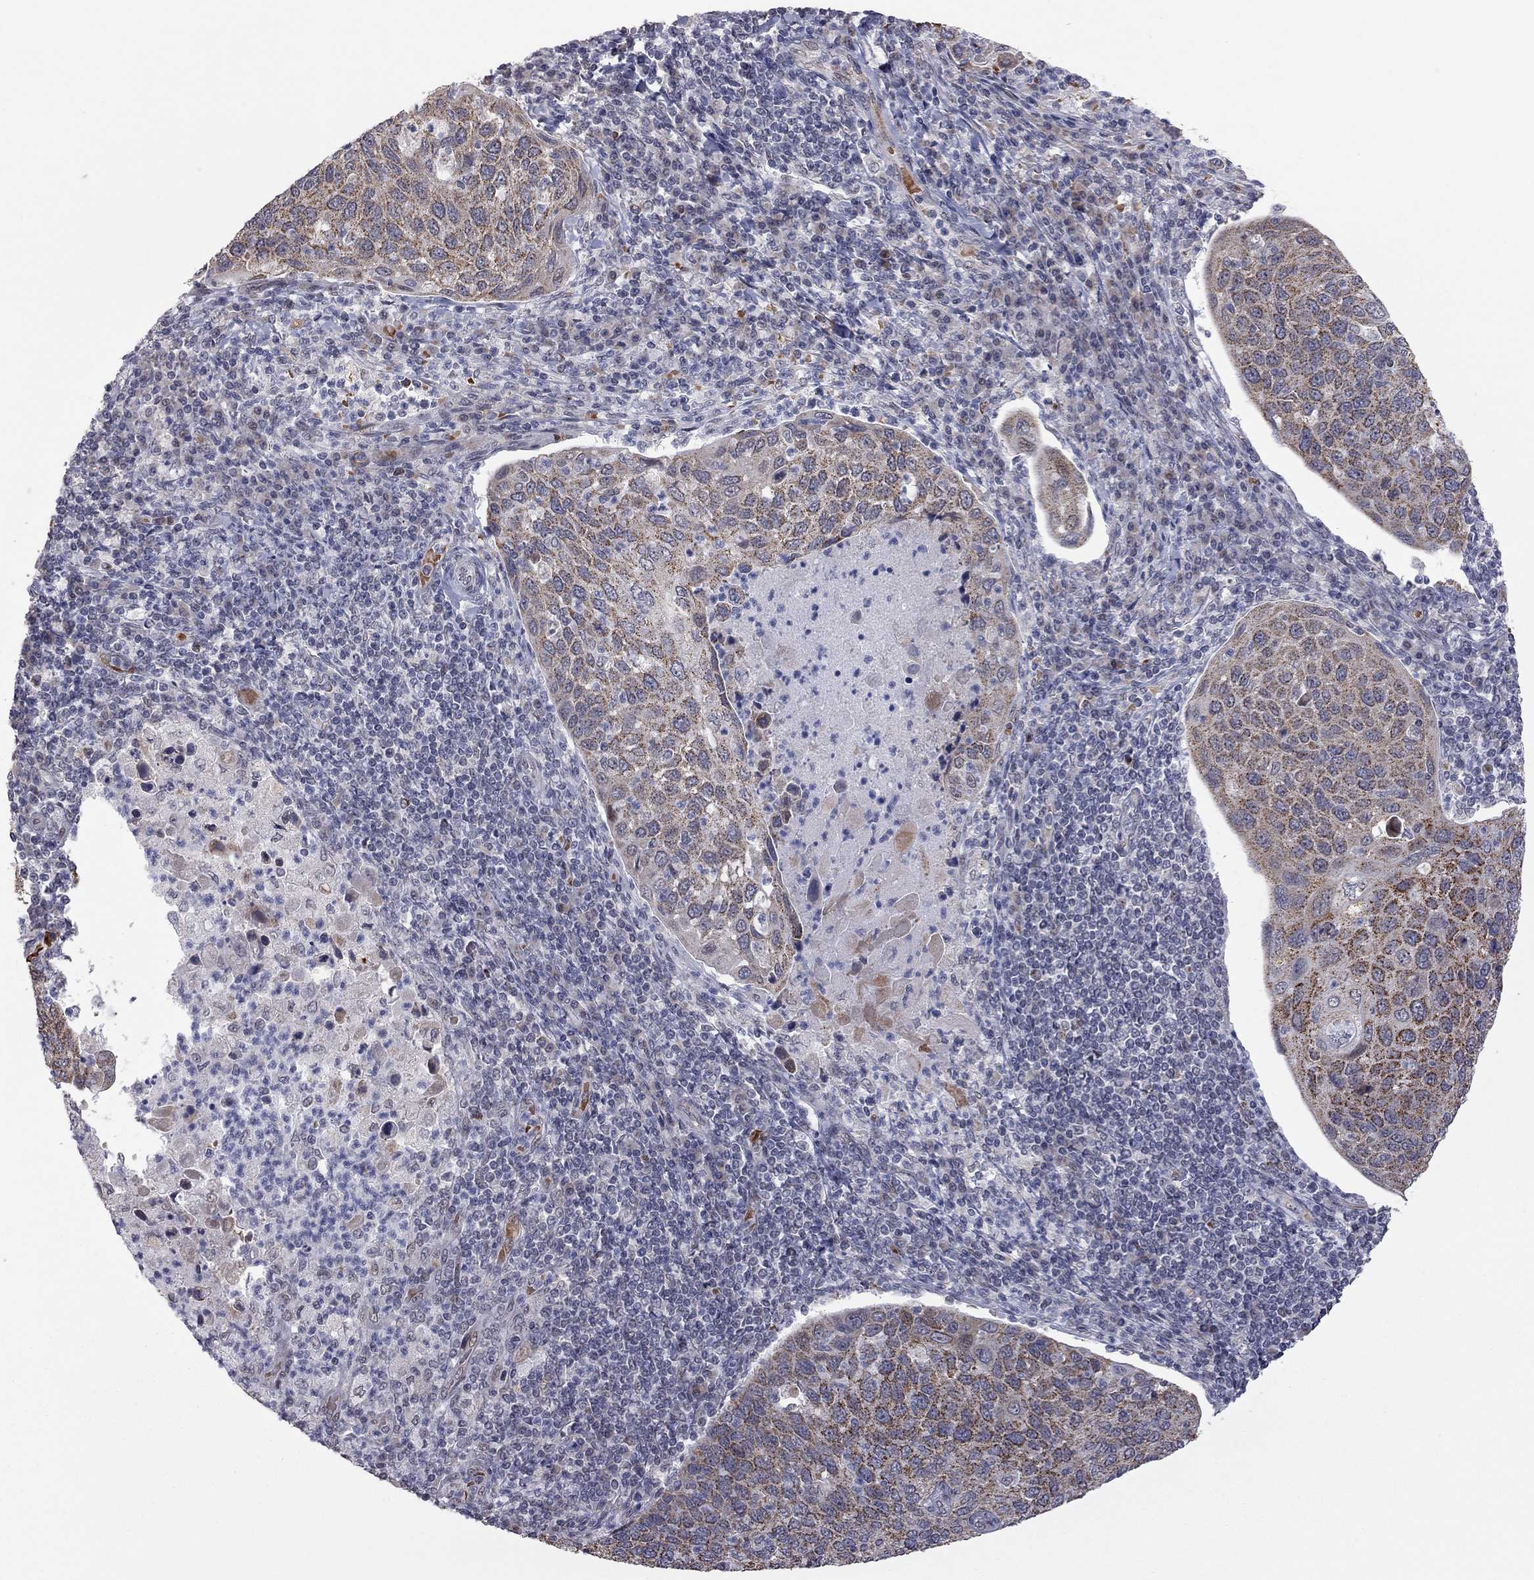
{"staining": {"intensity": "moderate", "quantity": ">75%", "location": "cytoplasmic/membranous"}, "tissue": "cervical cancer", "cell_type": "Tumor cells", "image_type": "cancer", "snomed": [{"axis": "morphology", "description": "Squamous cell carcinoma, NOS"}, {"axis": "topography", "description": "Cervix"}], "caption": "This is an image of immunohistochemistry staining of cervical squamous cell carcinoma, which shows moderate expression in the cytoplasmic/membranous of tumor cells.", "gene": "MC3R", "patient": {"sex": "female", "age": 54}}